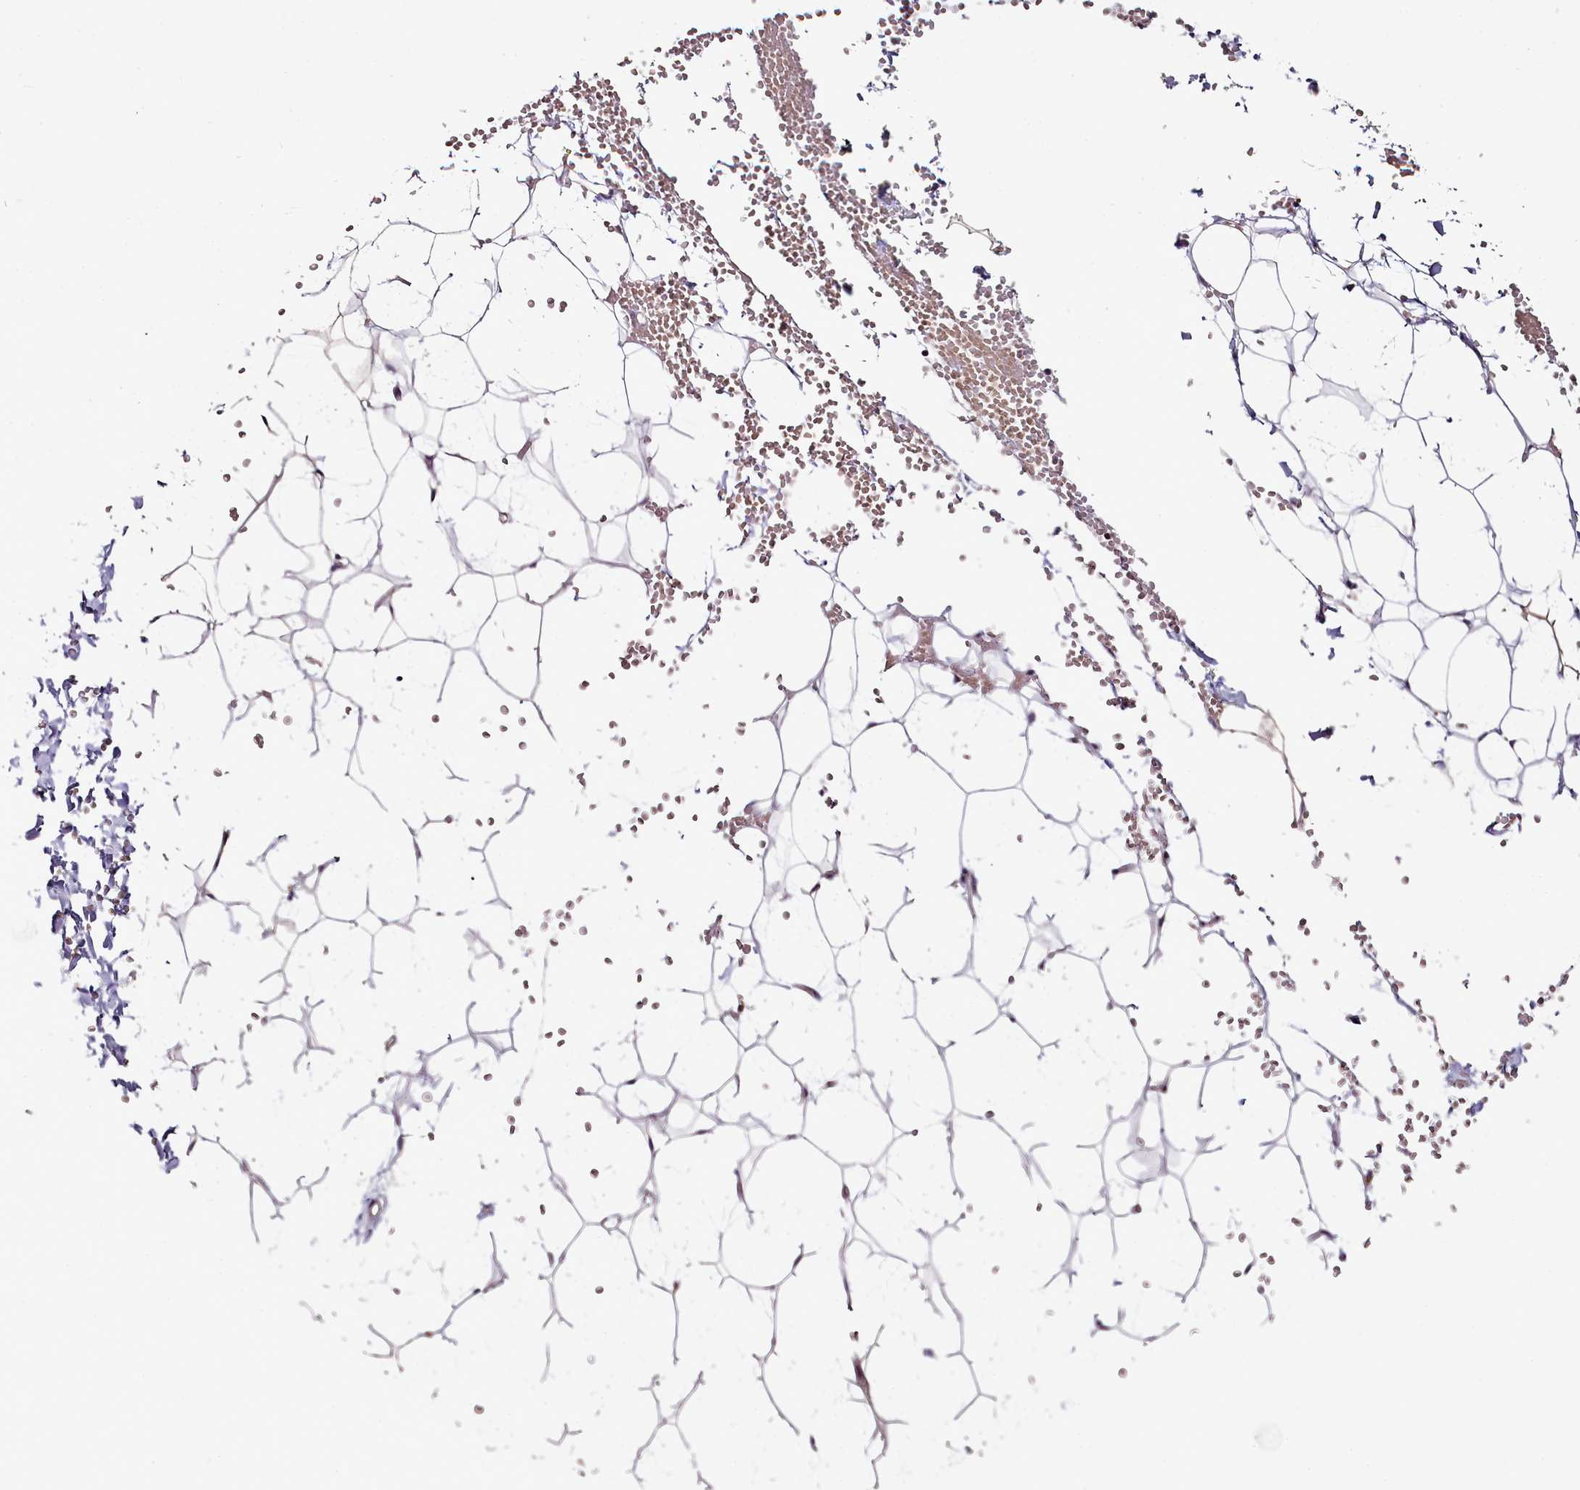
{"staining": {"intensity": "weak", "quantity": "25%-75%", "location": "cytoplasmic/membranous"}, "tissue": "adipose tissue", "cell_type": "Adipocytes", "image_type": "normal", "snomed": [{"axis": "morphology", "description": "Normal tissue, NOS"}, {"axis": "topography", "description": "Breast"}], "caption": "Immunohistochemical staining of benign adipose tissue shows 25%-75% levels of weak cytoplasmic/membranous protein positivity in about 25%-75% of adipocytes. The staining is performed using DAB (3,3'-diaminobenzidine) brown chromogen to label protein expression. The nuclei are counter-stained blue using hematoxylin.", "gene": "ACSS1", "patient": {"sex": "female", "age": 23}}